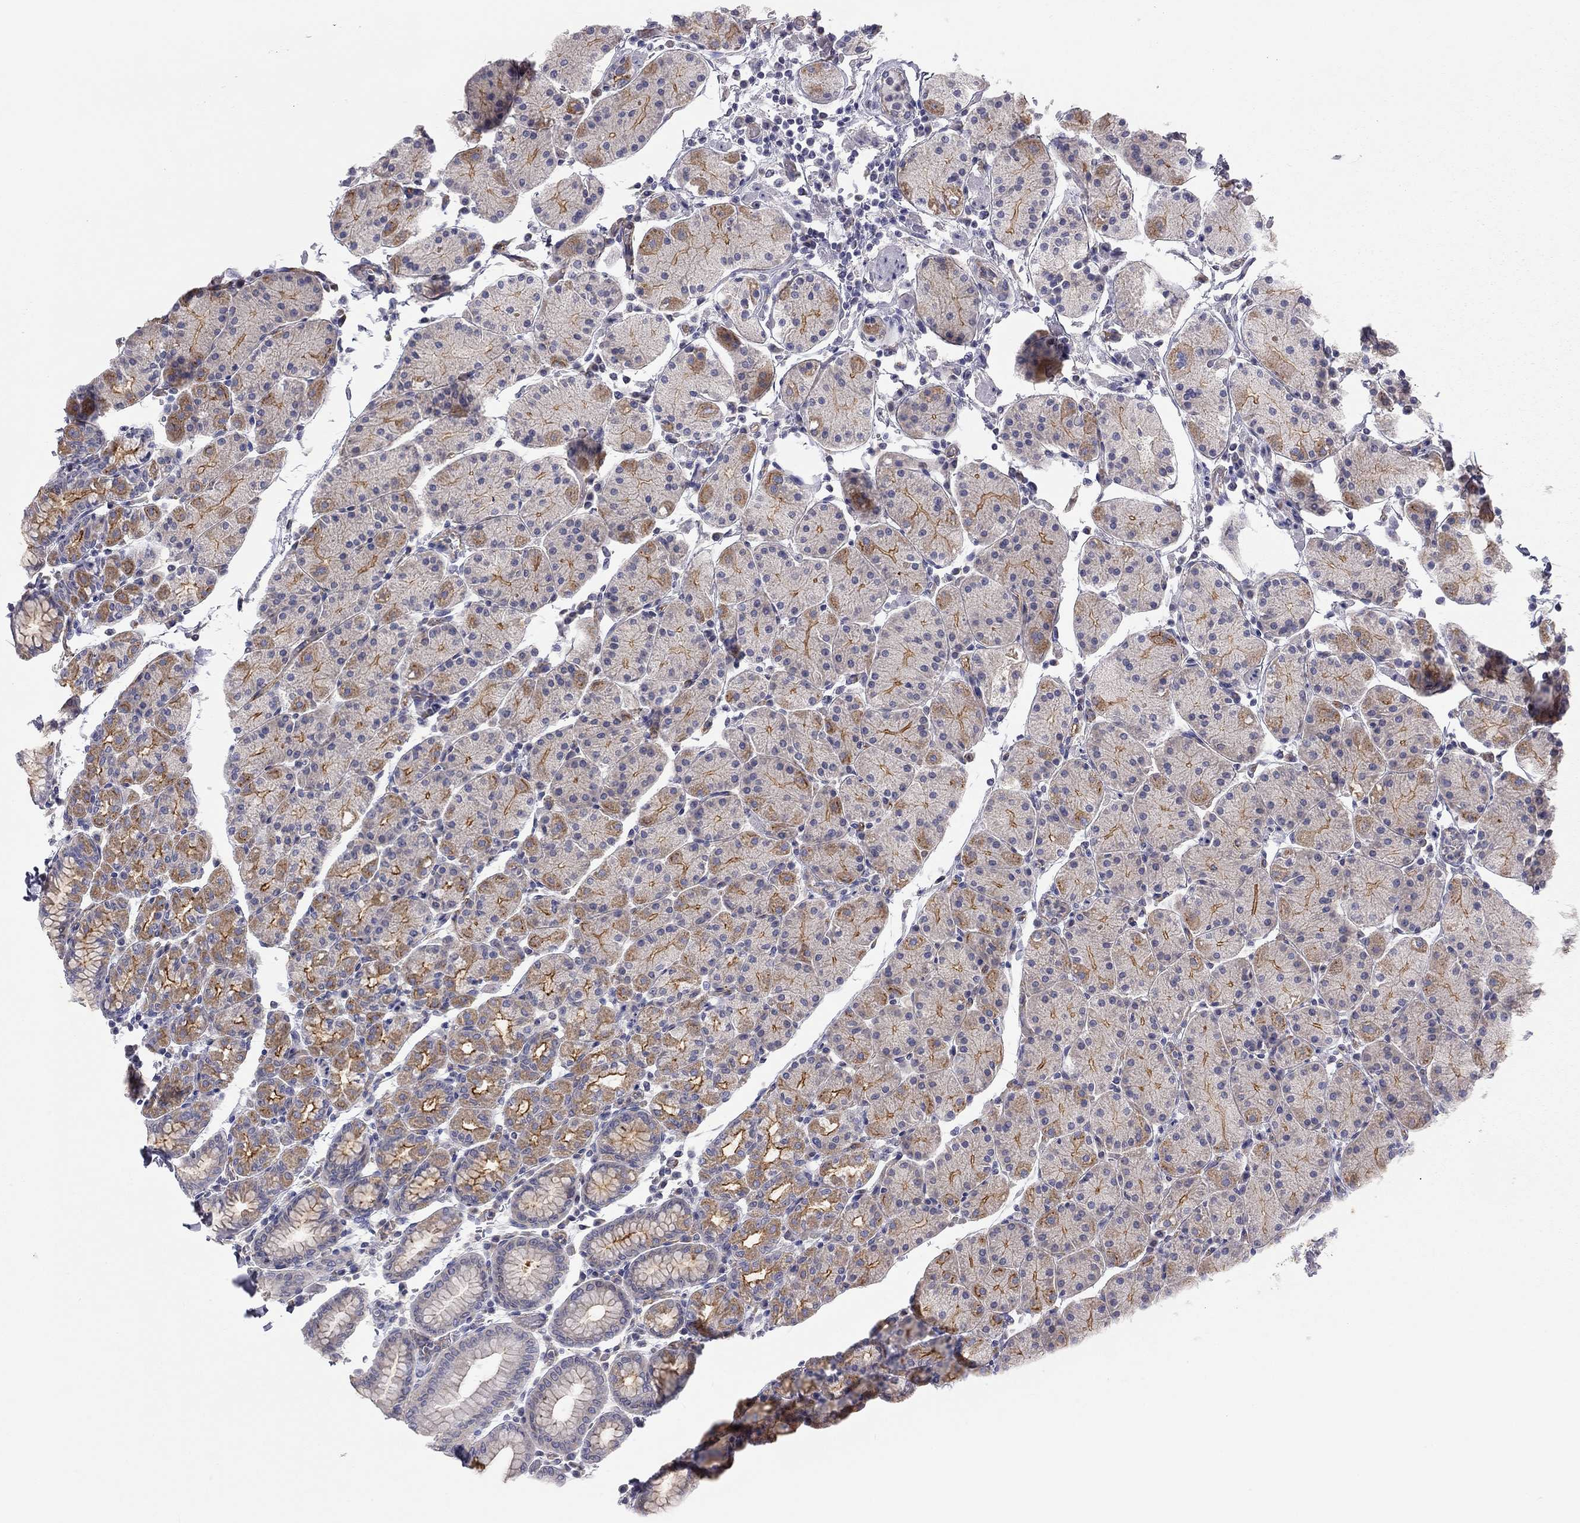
{"staining": {"intensity": "strong", "quantity": "25%-75%", "location": "cytoplasmic/membranous"}, "tissue": "stomach", "cell_type": "Glandular cells", "image_type": "normal", "snomed": [{"axis": "morphology", "description": "Normal tissue, NOS"}, {"axis": "topography", "description": "Stomach"}], "caption": "Stomach stained with a protein marker demonstrates strong staining in glandular cells.", "gene": "GPRC5B", "patient": {"sex": "male", "age": 54}}